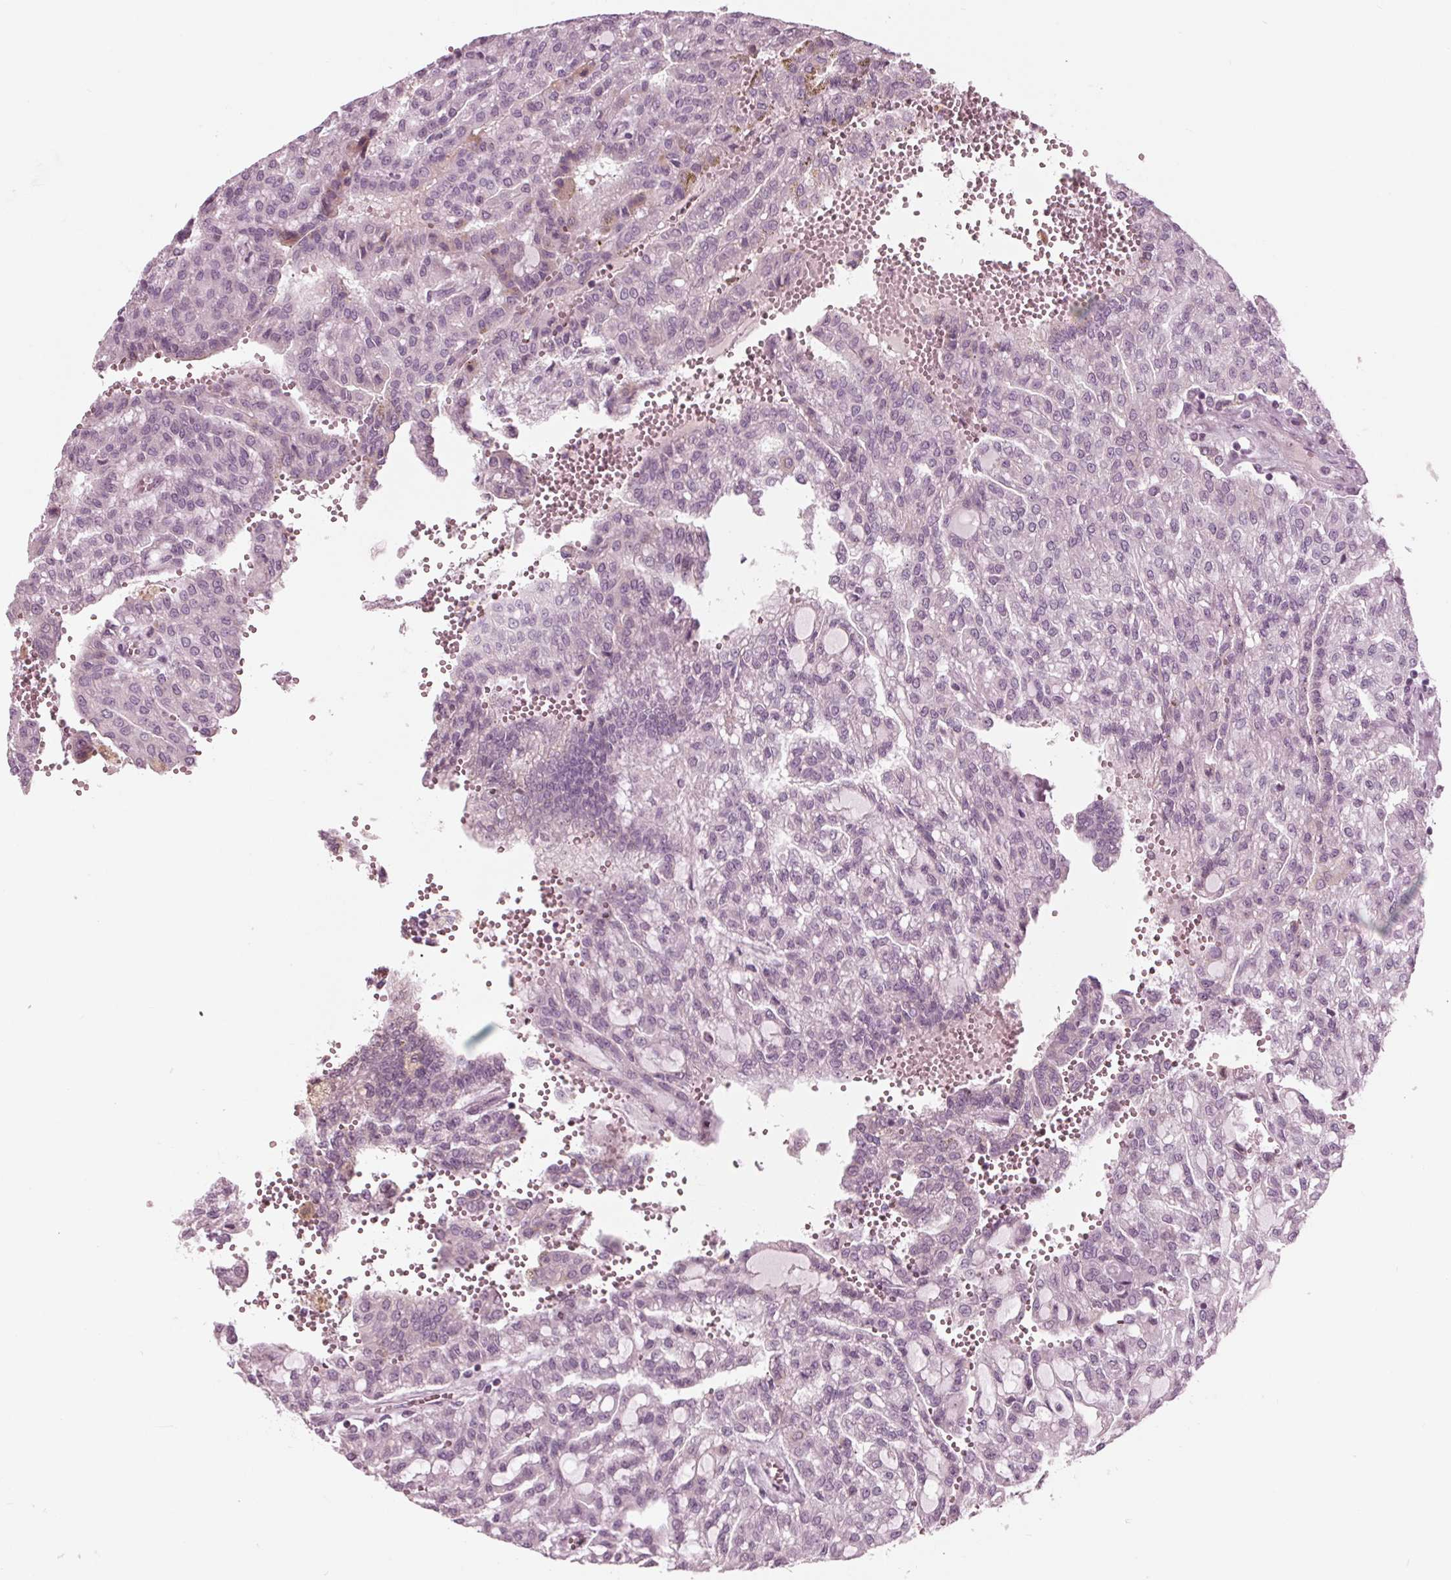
{"staining": {"intensity": "negative", "quantity": "none", "location": "none"}, "tissue": "renal cancer", "cell_type": "Tumor cells", "image_type": "cancer", "snomed": [{"axis": "morphology", "description": "Adenocarcinoma, NOS"}, {"axis": "topography", "description": "Kidney"}], "caption": "DAB immunohistochemical staining of human renal cancer (adenocarcinoma) reveals no significant staining in tumor cells. The staining is performed using DAB brown chromogen with nuclei counter-stained in using hematoxylin.", "gene": "CLN6", "patient": {"sex": "male", "age": 63}}